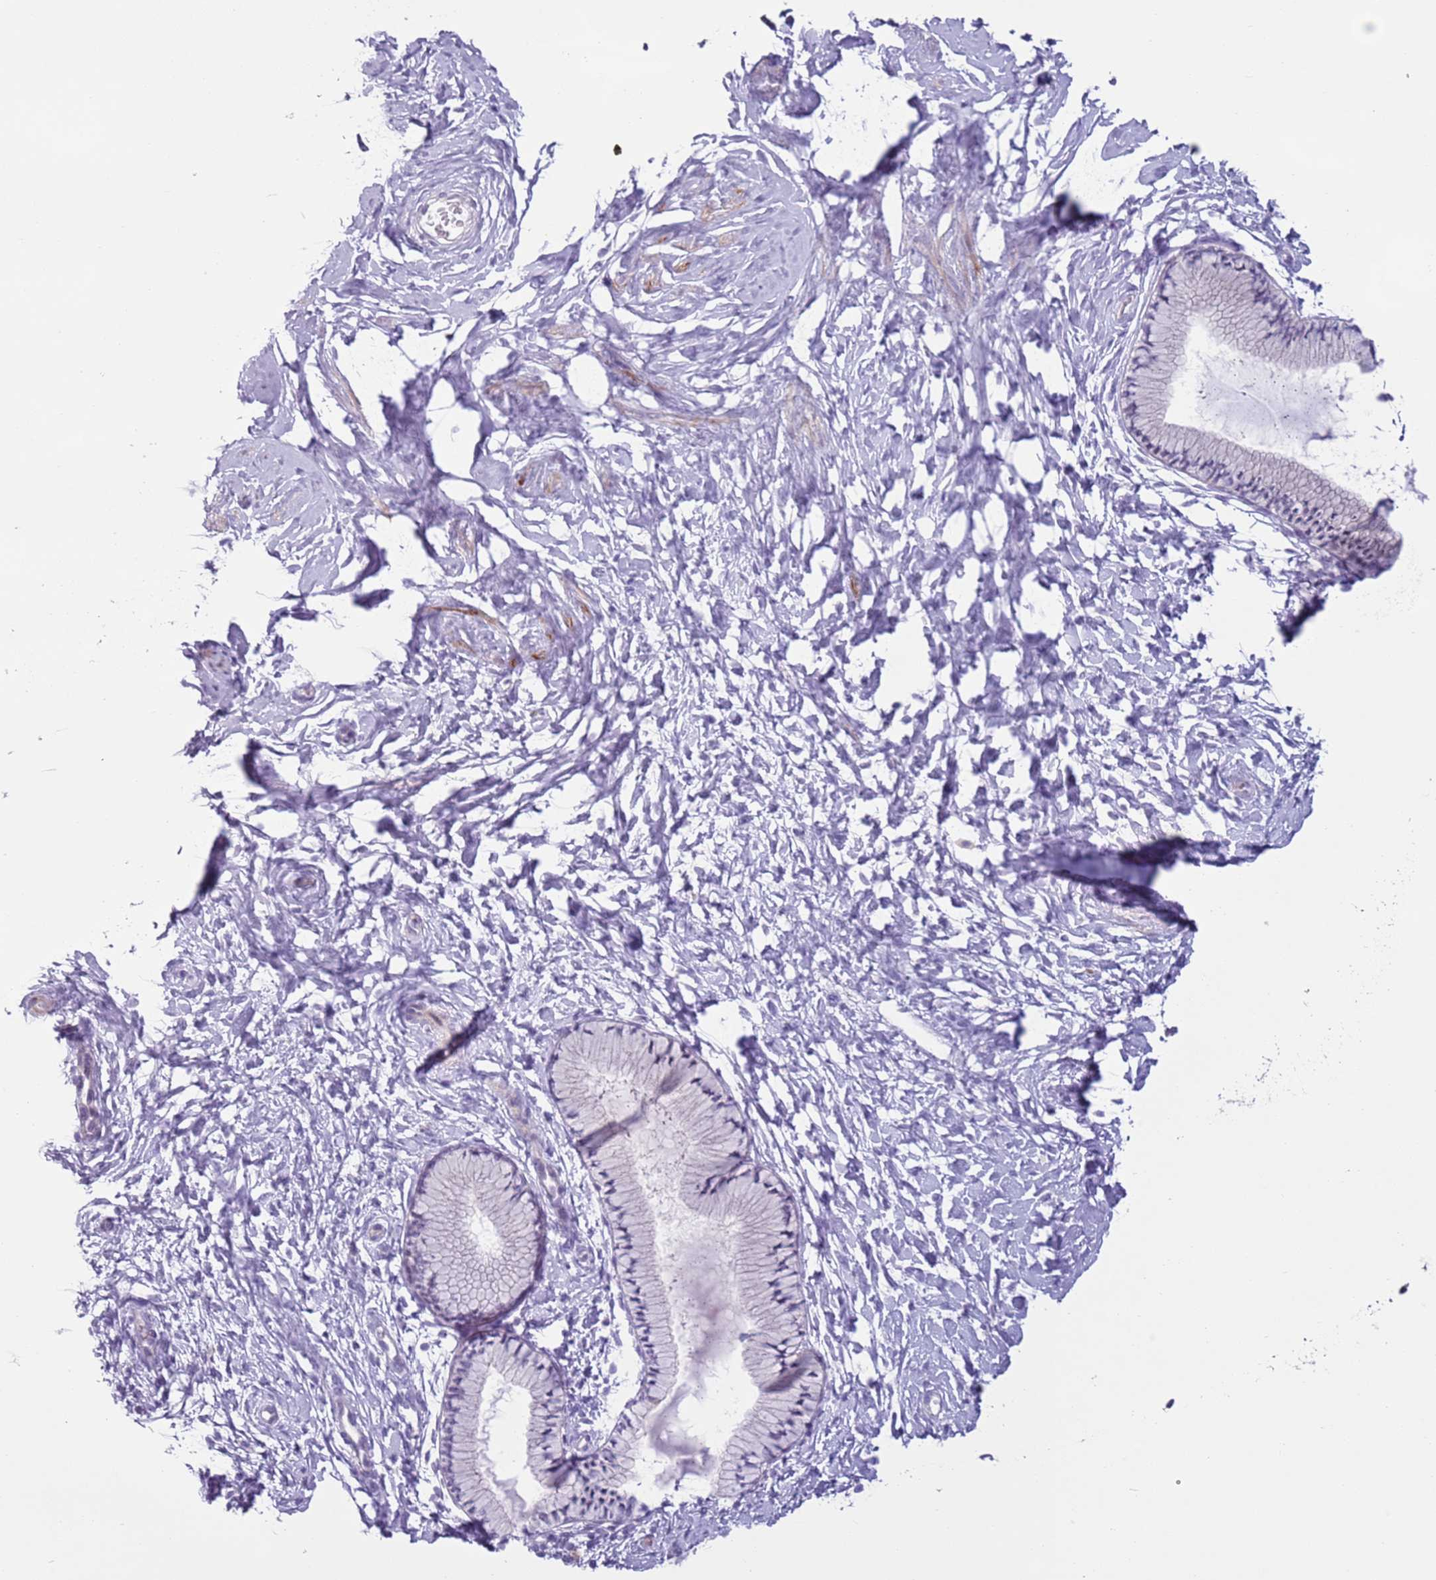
{"staining": {"intensity": "negative", "quantity": "none", "location": "none"}, "tissue": "cervix", "cell_type": "Glandular cells", "image_type": "normal", "snomed": [{"axis": "morphology", "description": "Normal tissue, NOS"}, {"axis": "topography", "description": "Cervix"}], "caption": "Immunohistochemical staining of unremarkable human cervix exhibits no significant positivity in glandular cells. The staining was performed using DAB to visualize the protein expression in brown, while the nuclei were stained in blue with hematoxylin (Magnification: 20x).", "gene": "ZNF239", "patient": {"sex": "female", "age": 33}}